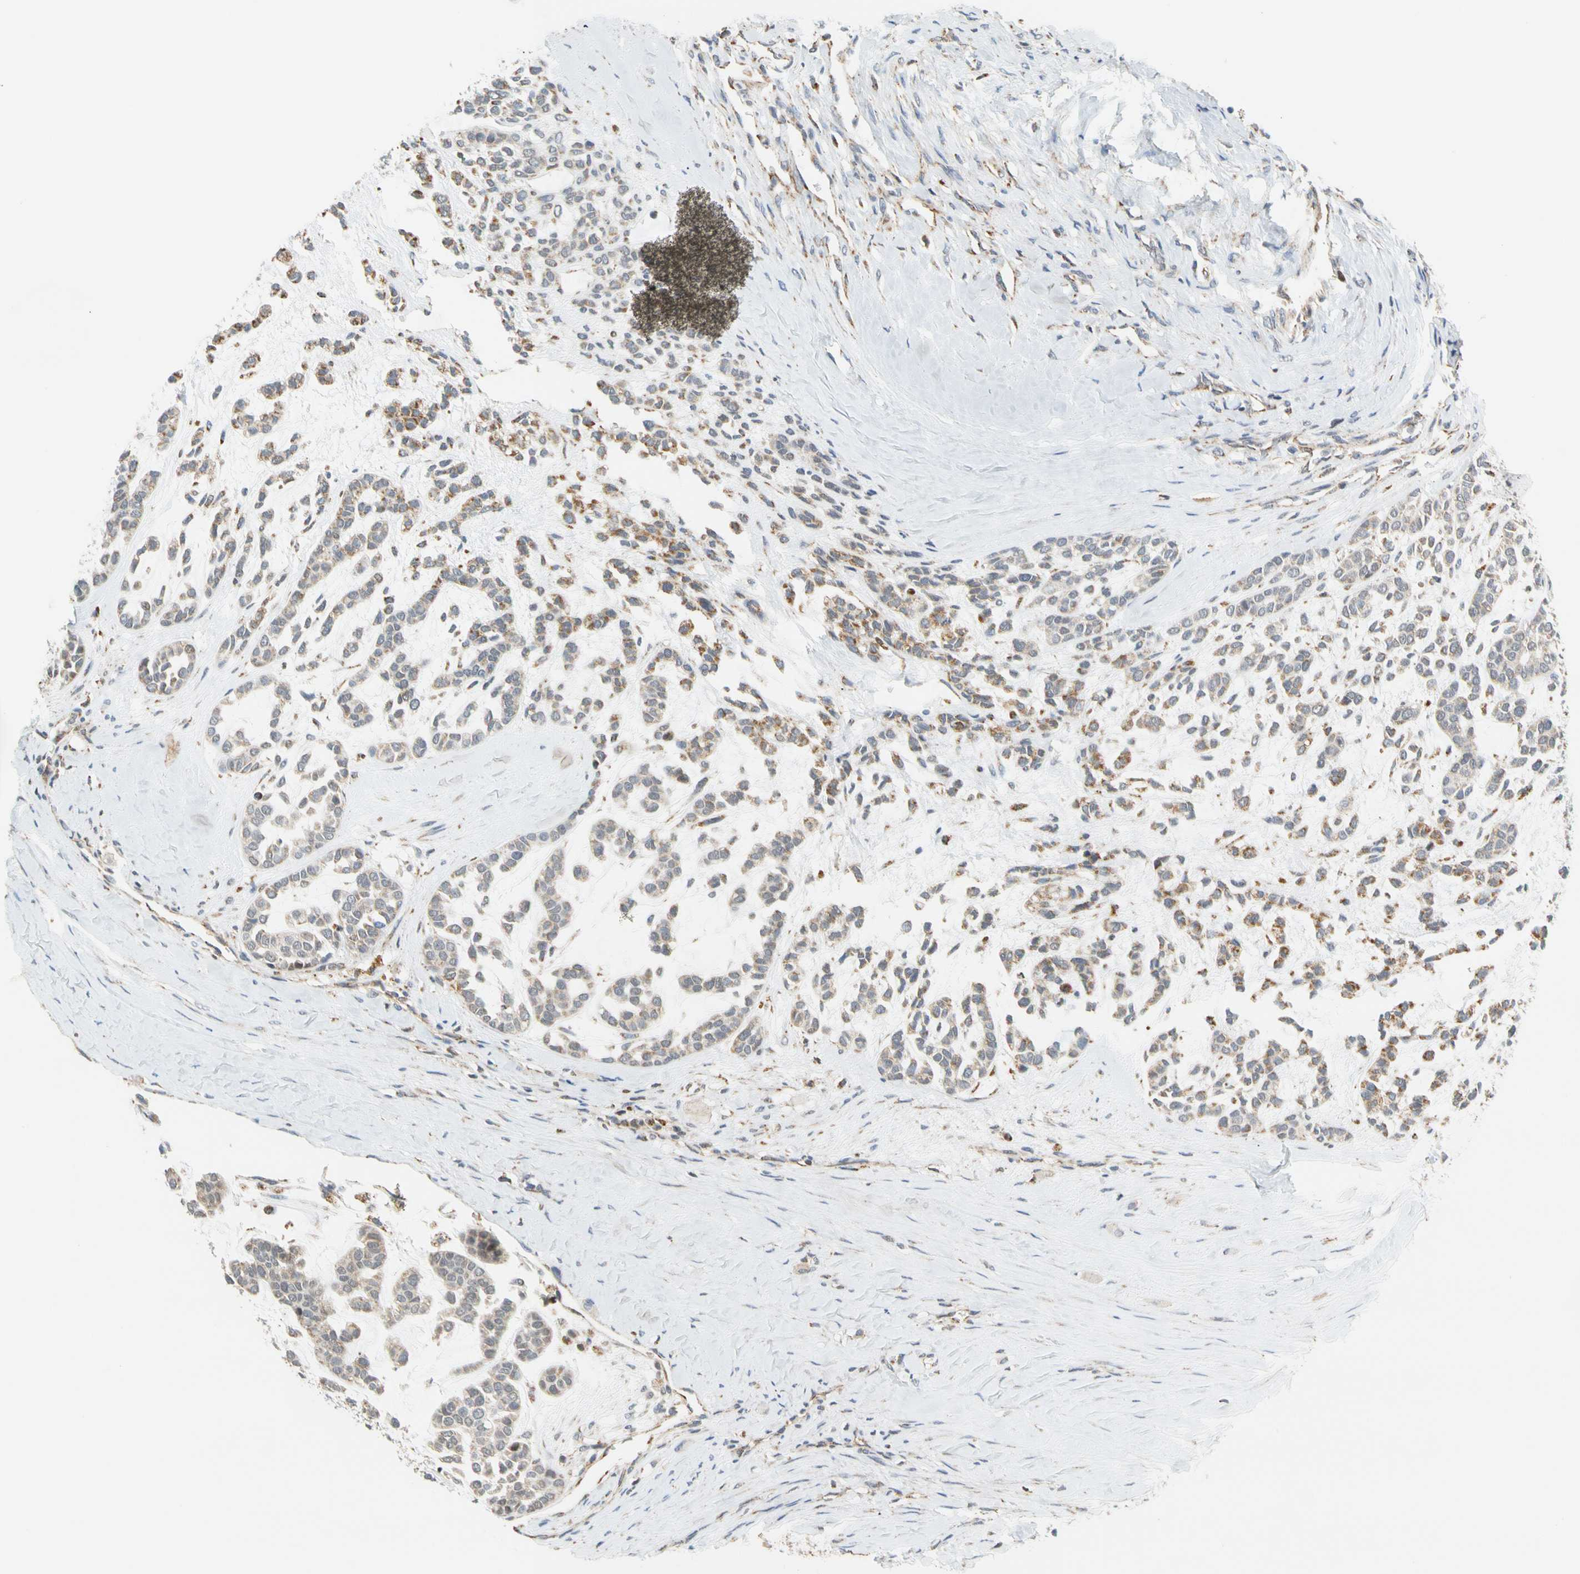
{"staining": {"intensity": "weak", "quantity": "25%-75%", "location": "cytoplasmic/membranous"}, "tissue": "head and neck cancer", "cell_type": "Tumor cells", "image_type": "cancer", "snomed": [{"axis": "morphology", "description": "Adenocarcinoma, NOS"}, {"axis": "morphology", "description": "Adenoma, NOS"}, {"axis": "topography", "description": "Head-Neck"}], "caption": "Human head and neck cancer stained with a brown dye shows weak cytoplasmic/membranous positive expression in about 25%-75% of tumor cells.", "gene": "SFXN3", "patient": {"sex": "female", "age": 55}}